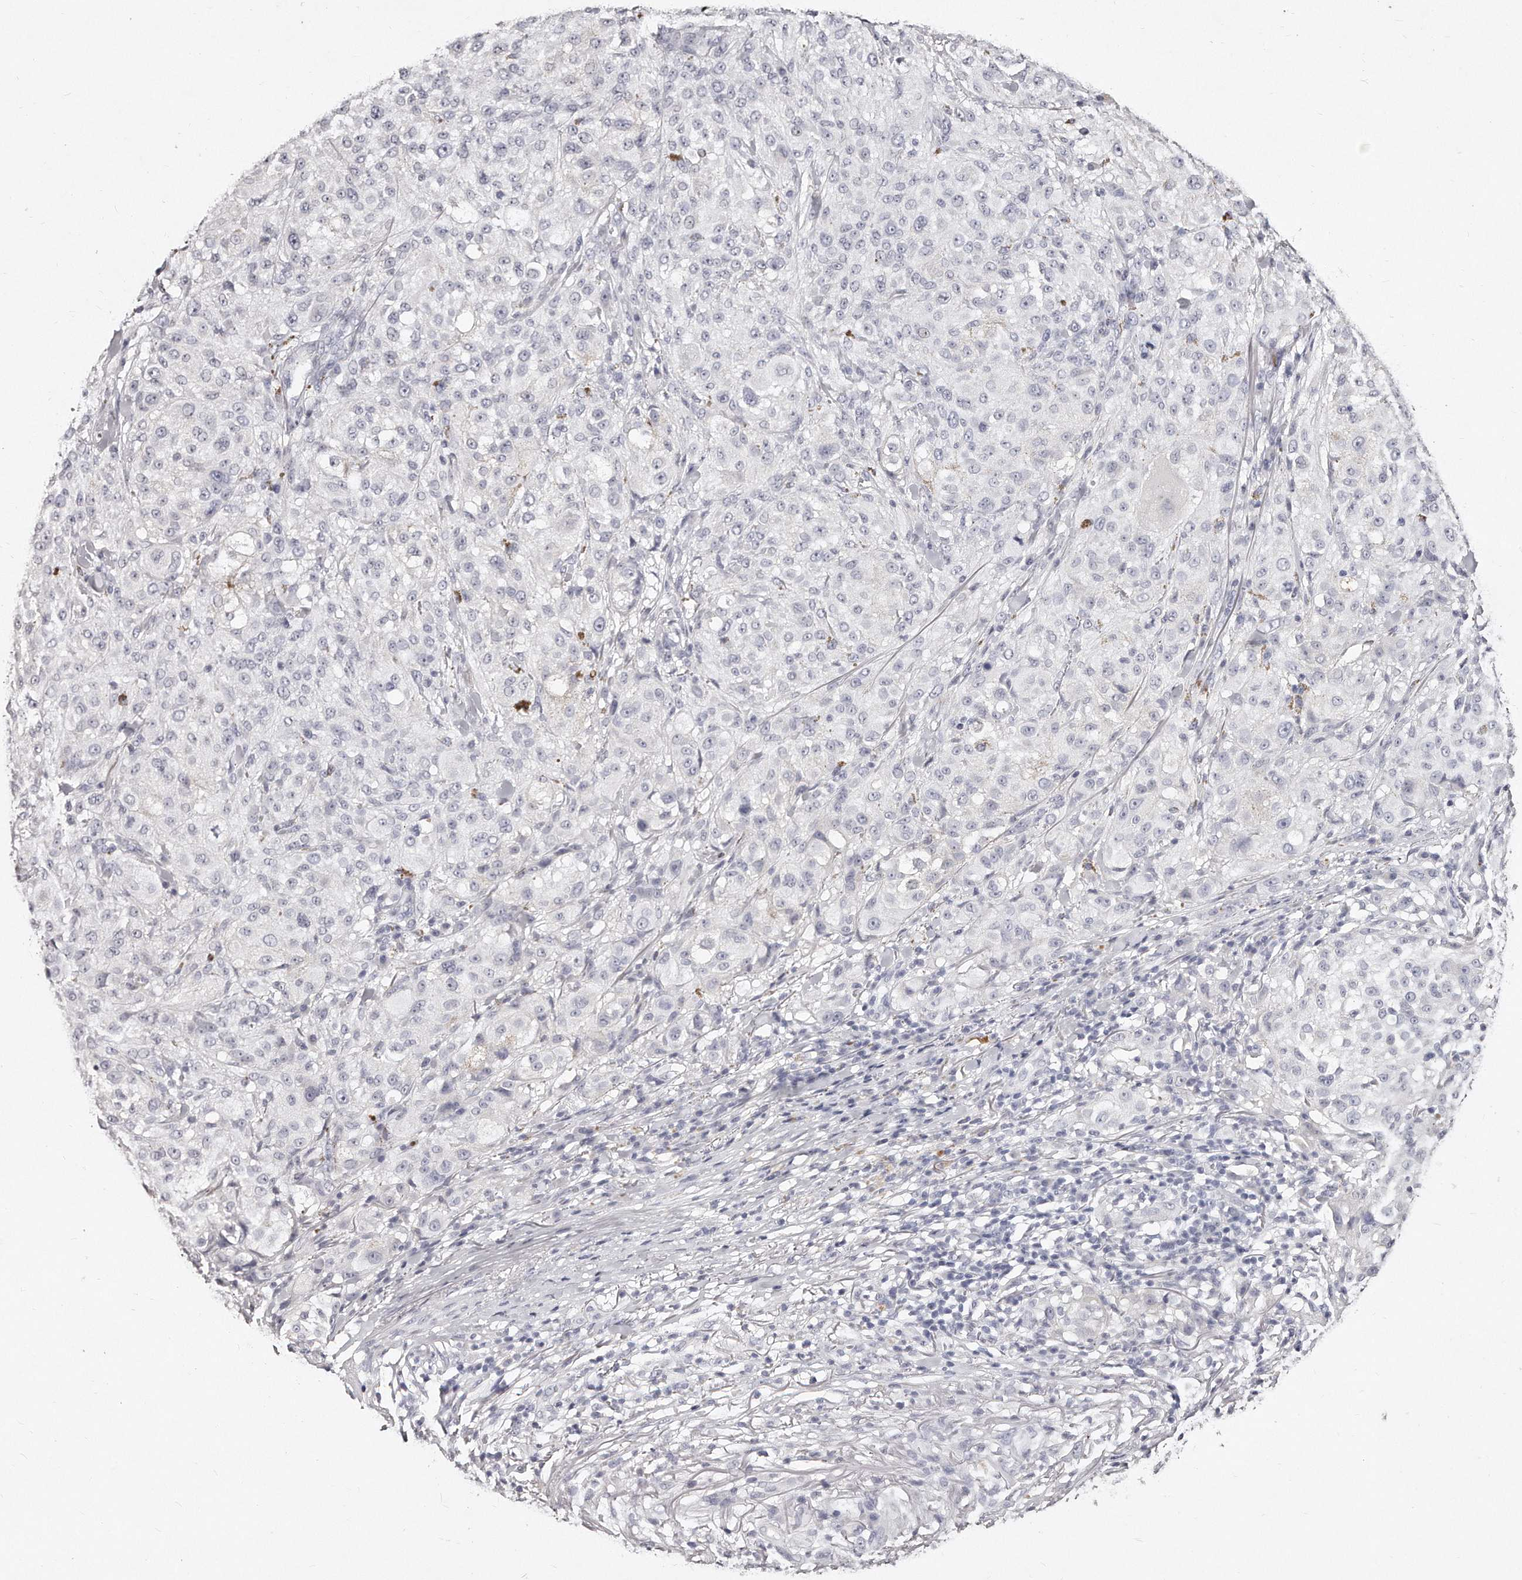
{"staining": {"intensity": "negative", "quantity": "none", "location": "none"}, "tissue": "melanoma", "cell_type": "Tumor cells", "image_type": "cancer", "snomed": [{"axis": "morphology", "description": "Necrosis, NOS"}, {"axis": "morphology", "description": "Malignant melanoma, NOS"}, {"axis": "topography", "description": "Skin"}], "caption": "Tumor cells show no significant protein expression in malignant melanoma.", "gene": "GDA", "patient": {"sex": "female", "age": 87}}